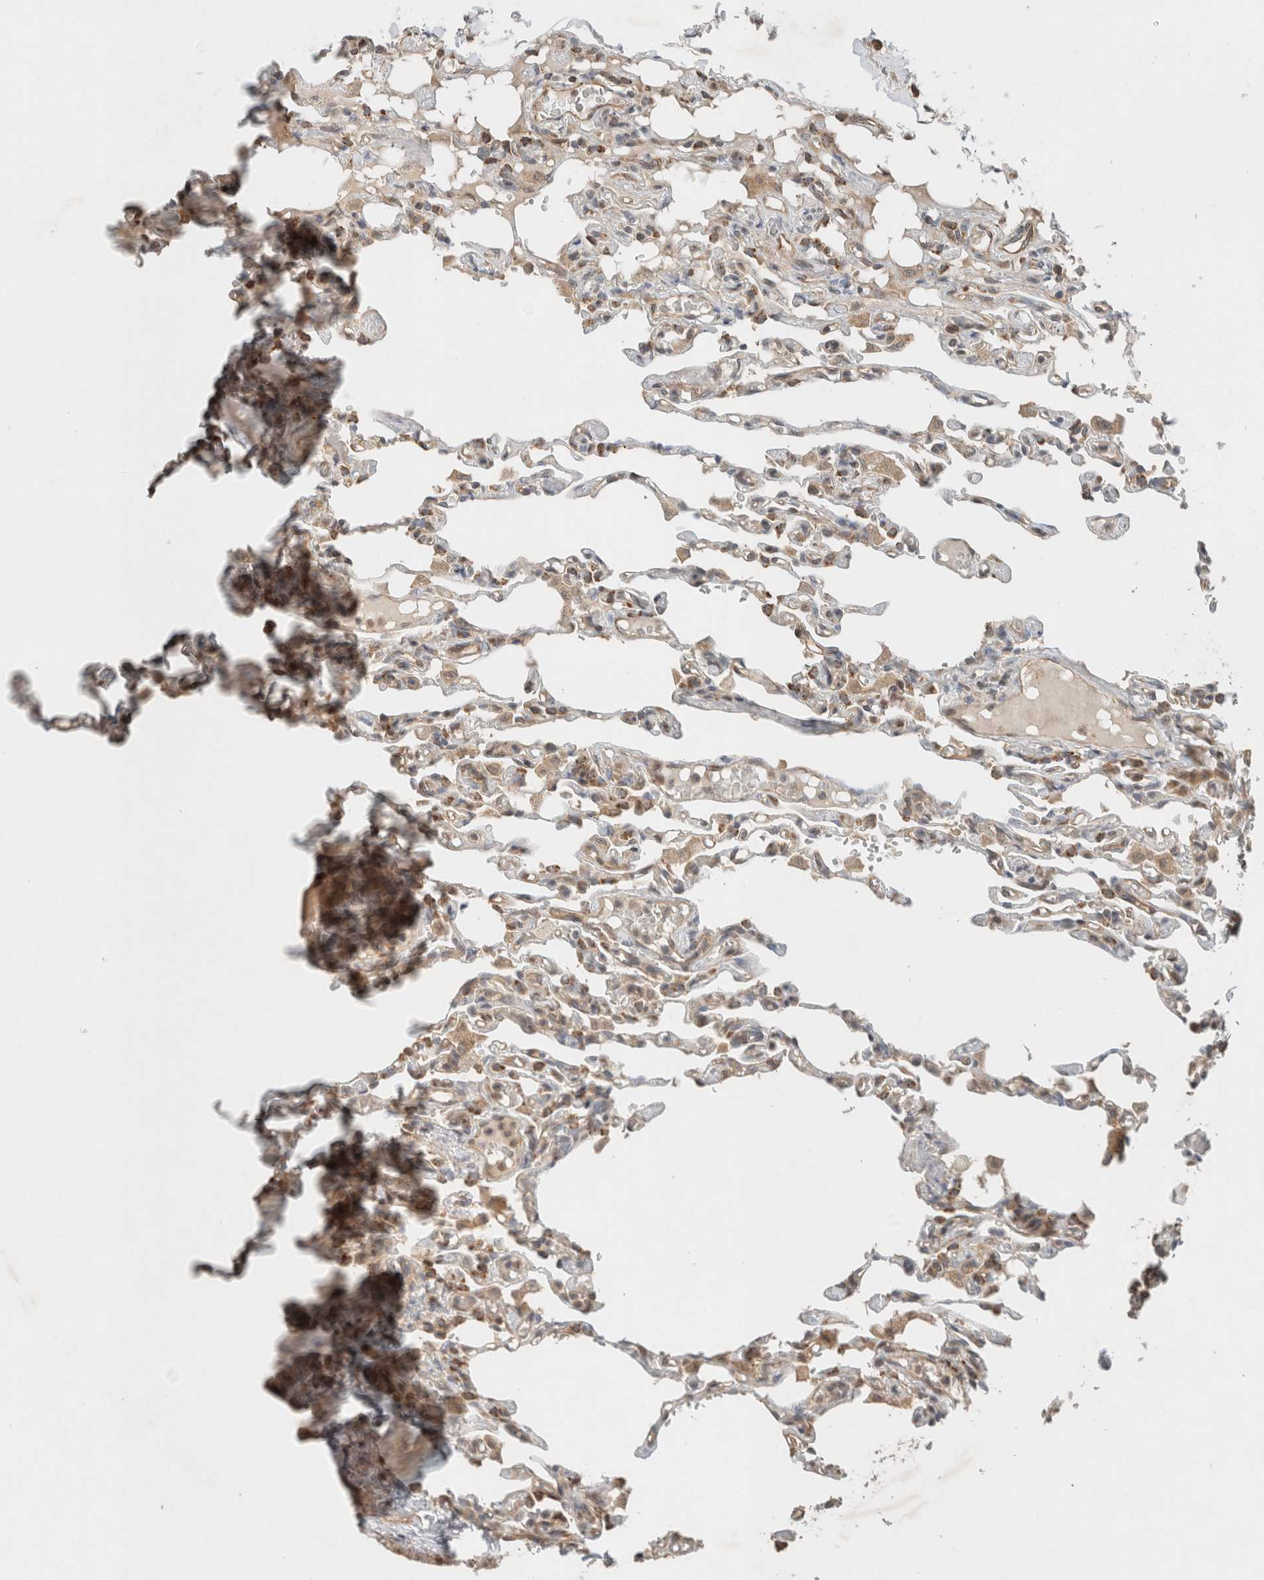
{"staining": {"intensity": "weak", "quantity": "25%-75%", "location": "cytoplasmic/membranous"}, "tissue": "lung", "cell_type": "Alveolar cells", "image_type": "normal", "snomed": [{"axis": "morphology", "description": "Normal tissue, NOS"}, {"axis": "topography", "description": "Lung"}], "caption": "Weak cytoplasmic/membranous protein expression is seen in approximately 25%-75% of alveolar cells in lung.", "gene": "CAAP1", "patient": {"sex": "male", "age": 21}}